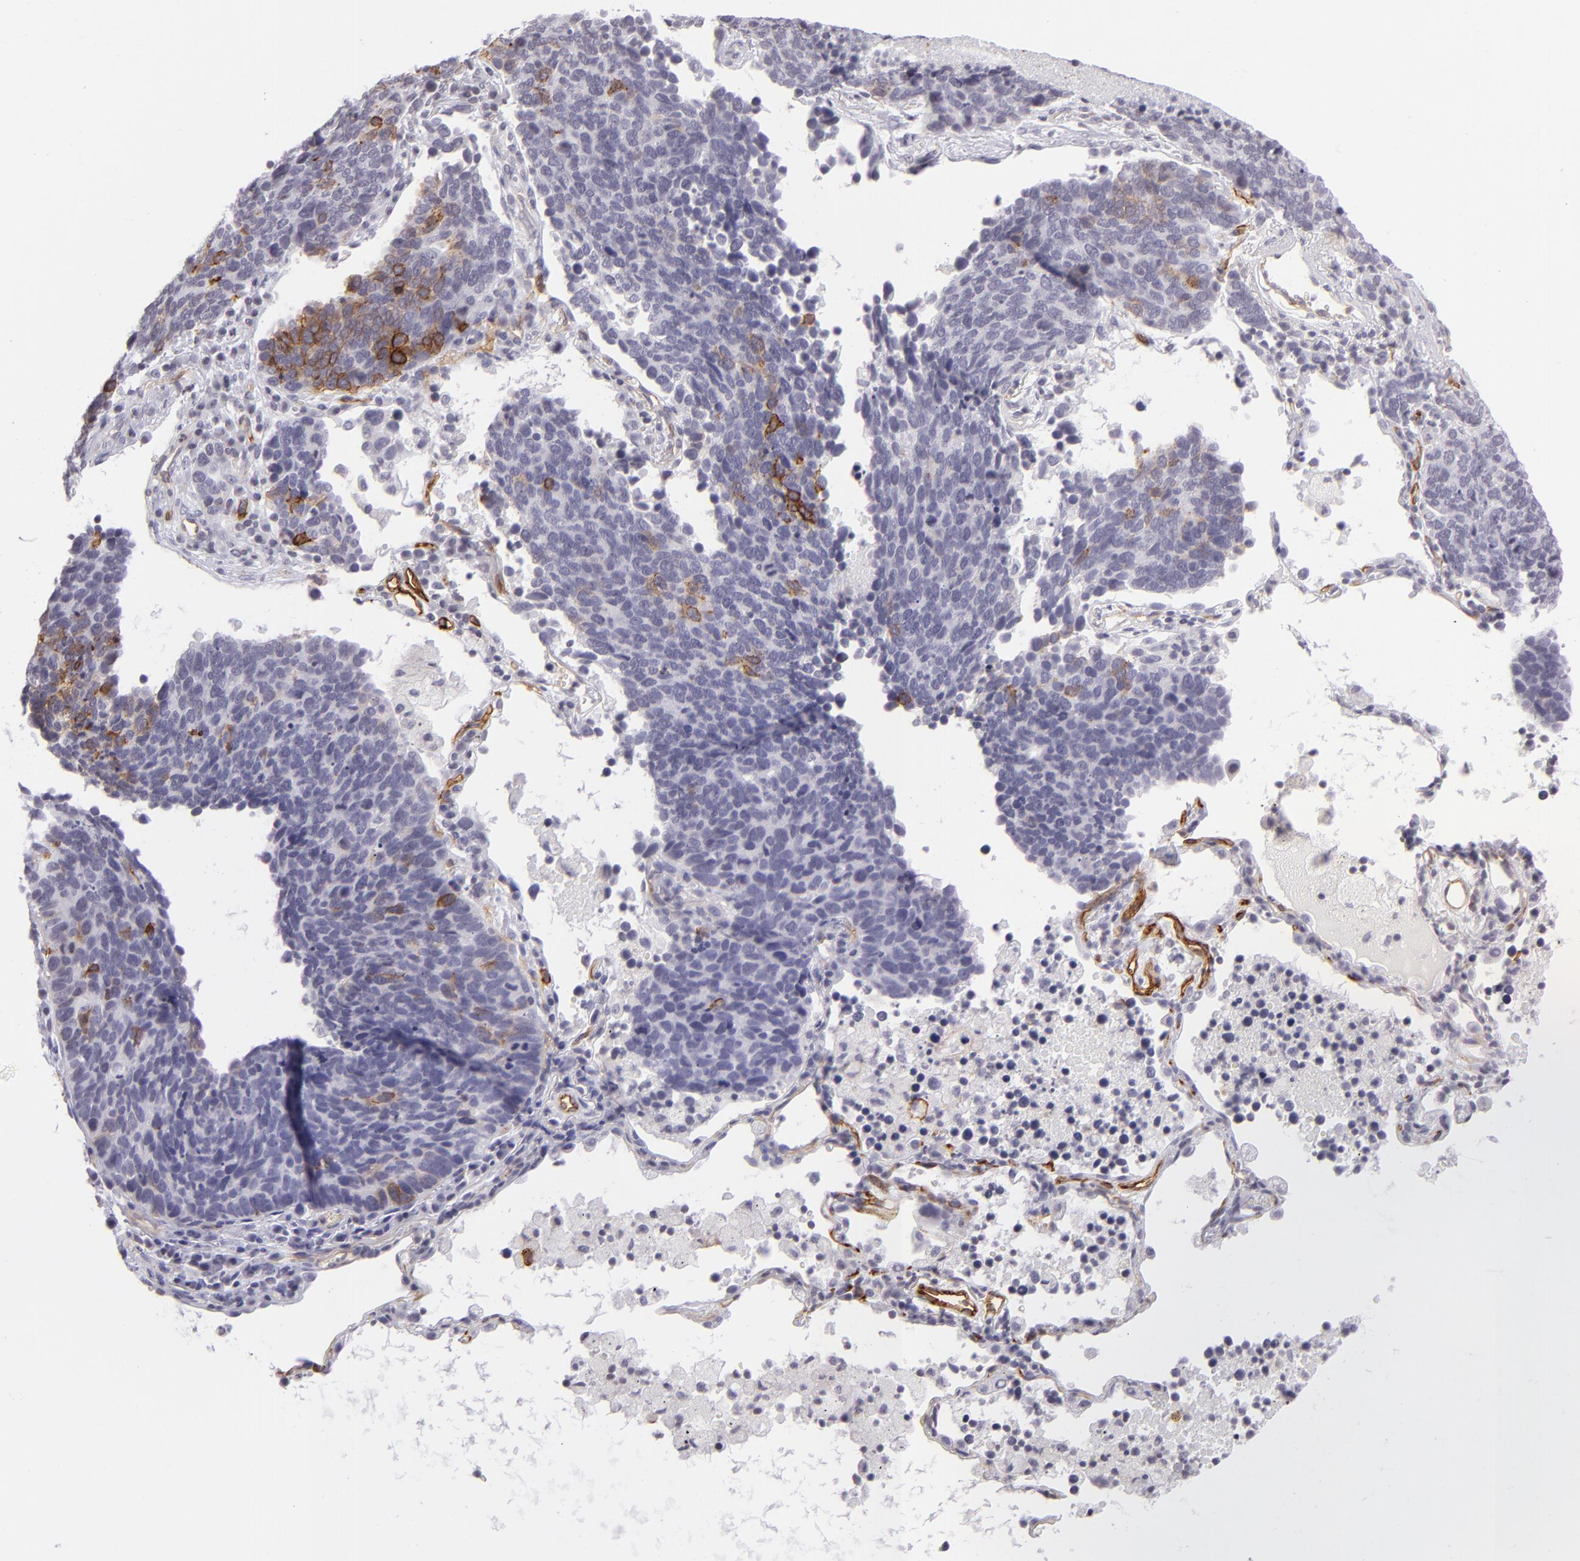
{"staining": {"intensity": "moderate", "quantity": "<25%", "location": "cytoplasmic/membranous"}, "tissue": "lung cancer", "cell_type": "Tumor cells", "image_type": "cancer", "snomed": [{"axis": "morphology", "description": "Neoplasm, malignant, NOS"}, {"axis": "topography", "description": "Lung"}], "caption": "Malignant neoplasm (lung) tissue reveals moderate cytoplasmic/membranous expression in about <25% of tumor cells Immunohistochemistry stains the protein of interest in brown and the nuclei are stained blue.", "gene": "THBD", "patient": {"sex": "female", "age": 75}}